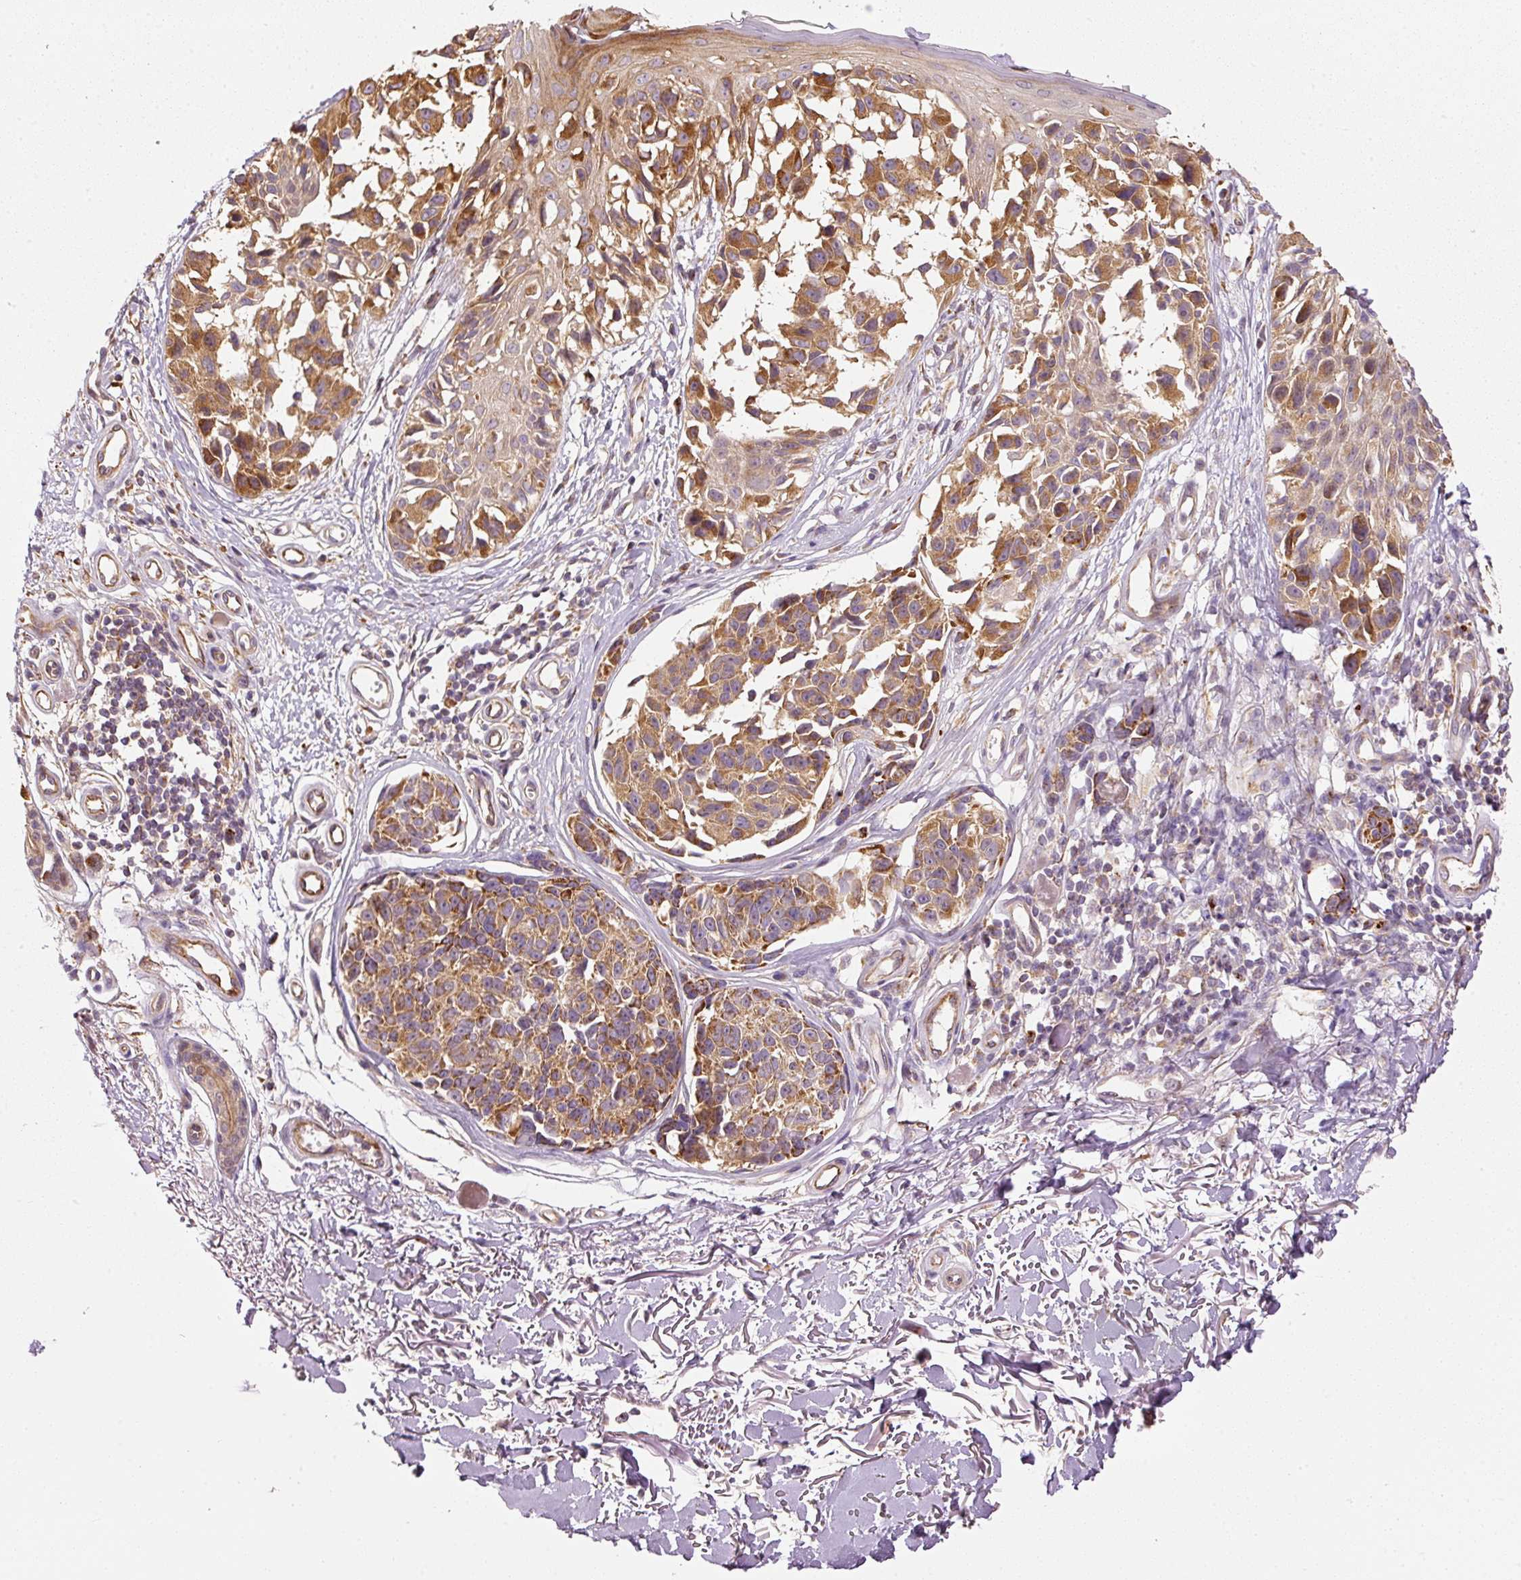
{"staining": {"intensity": "moderate", "quantity": ">75%", "location": "cytoplasmic/membranous"}, "tissue": "melanoma", "cell_type": "Tumor cells", "image_type": "cancer", "snomed": [{"axis": "morphology", "description": "Malignant melanoma, NOS"}, {"axis": "topography", "description": "Skin"}], "caption": "Melanoma stained for a protein (brown) displays moderate cytoplasmic/membranous positive expression in approximately >75% of tumor cells.", "gene": "MTHFD1L", "patient": {"sex": "male", "age": 73}}